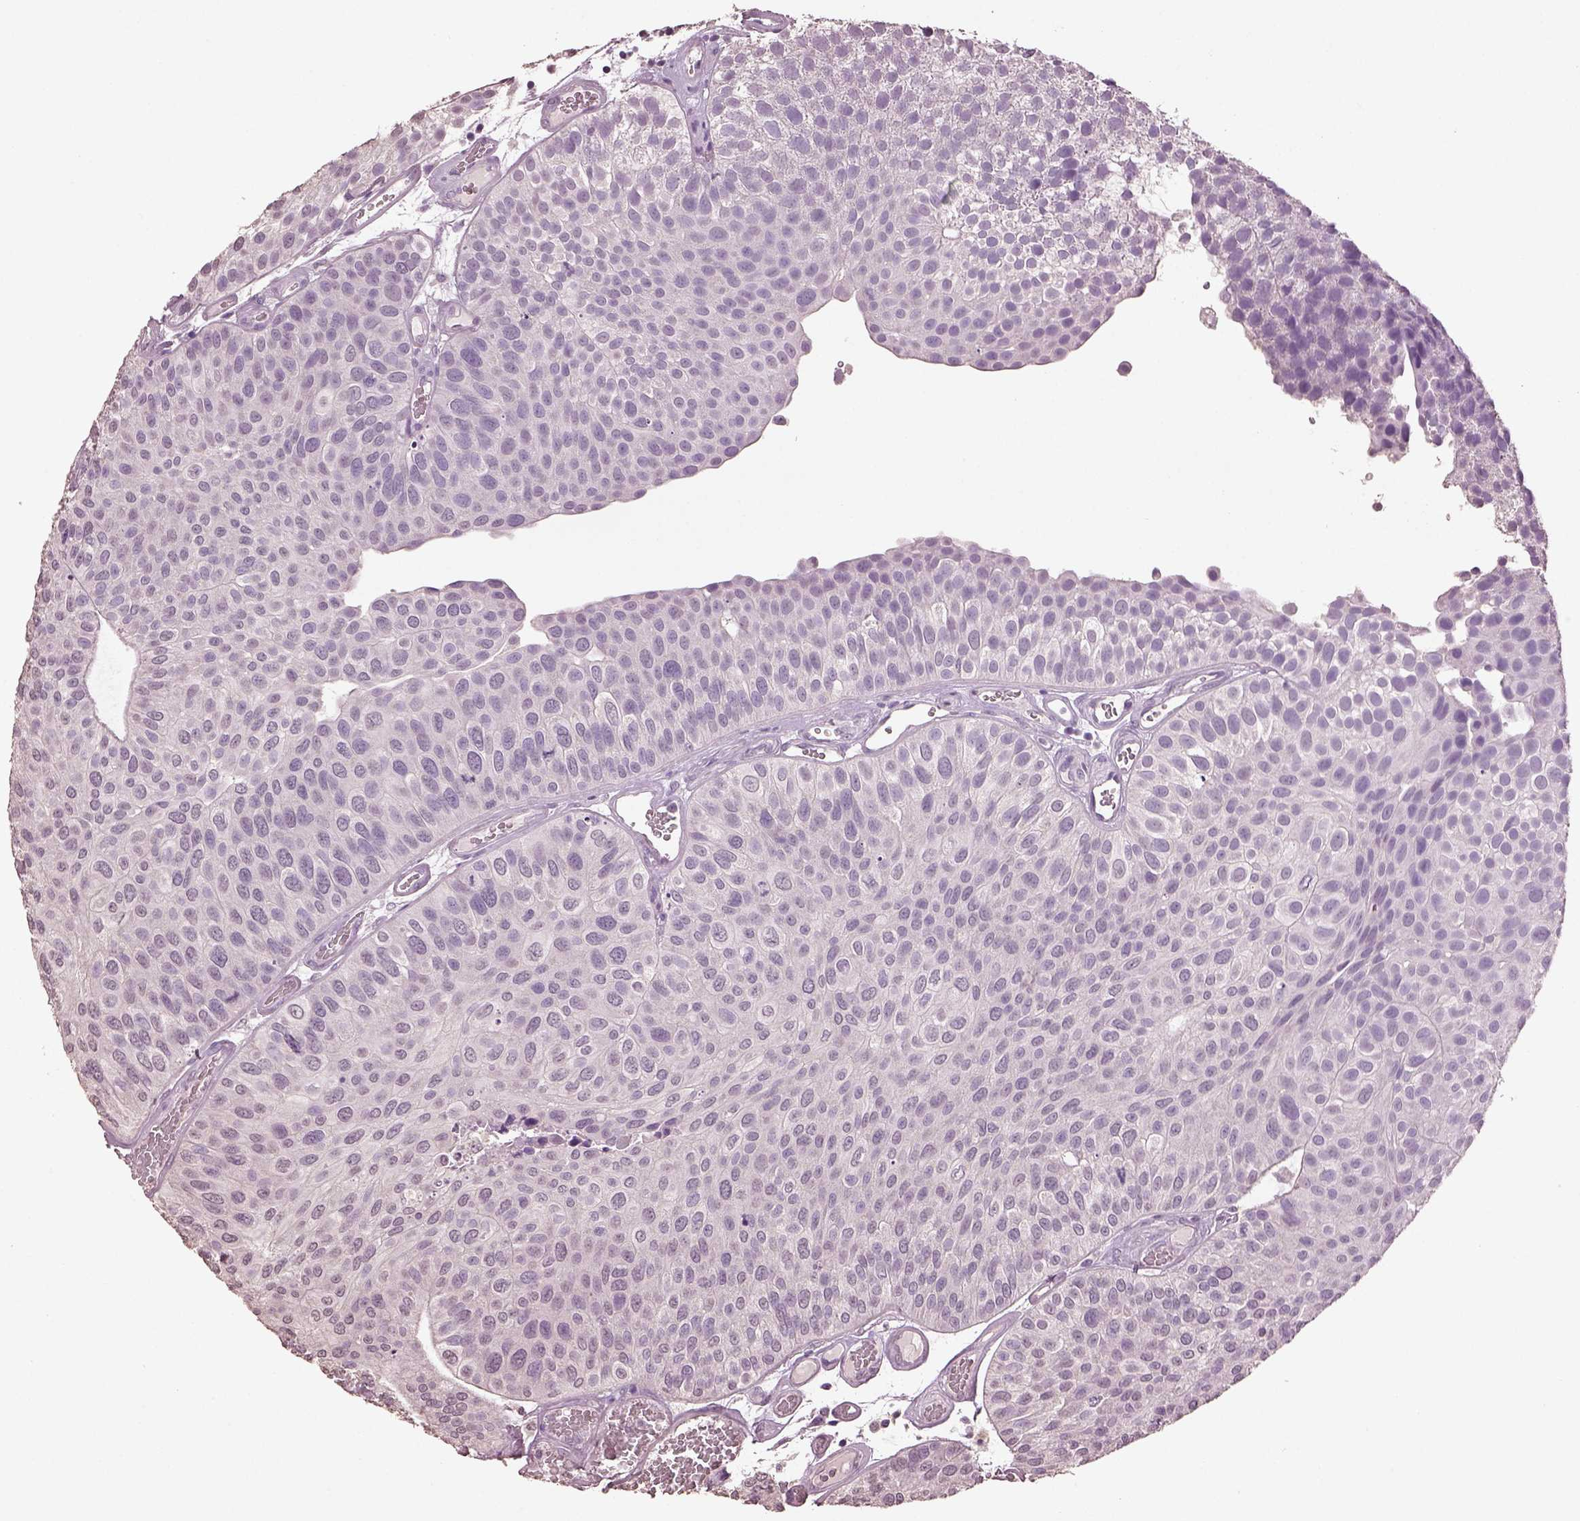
{"staining": {"intensity": "negative", "quantity": "none", "location": "none"}, "tissue": "urothelial cancer", "cell_type": "Tumor cells", "image_type": "cancer", "snomed": [{"axis": "morphology", "description": "Urothelial carcinoma, Low grade"}, {"axis": "topography", "description": "Urinary bladder"}], "caption": "Human low-grade urothelial carcinoma stained for a protein using immunohistochemistry displays no positivity in tumor cells.", "gene": "KCNIP3", "patient": {"sex": "female", "age": 87}}